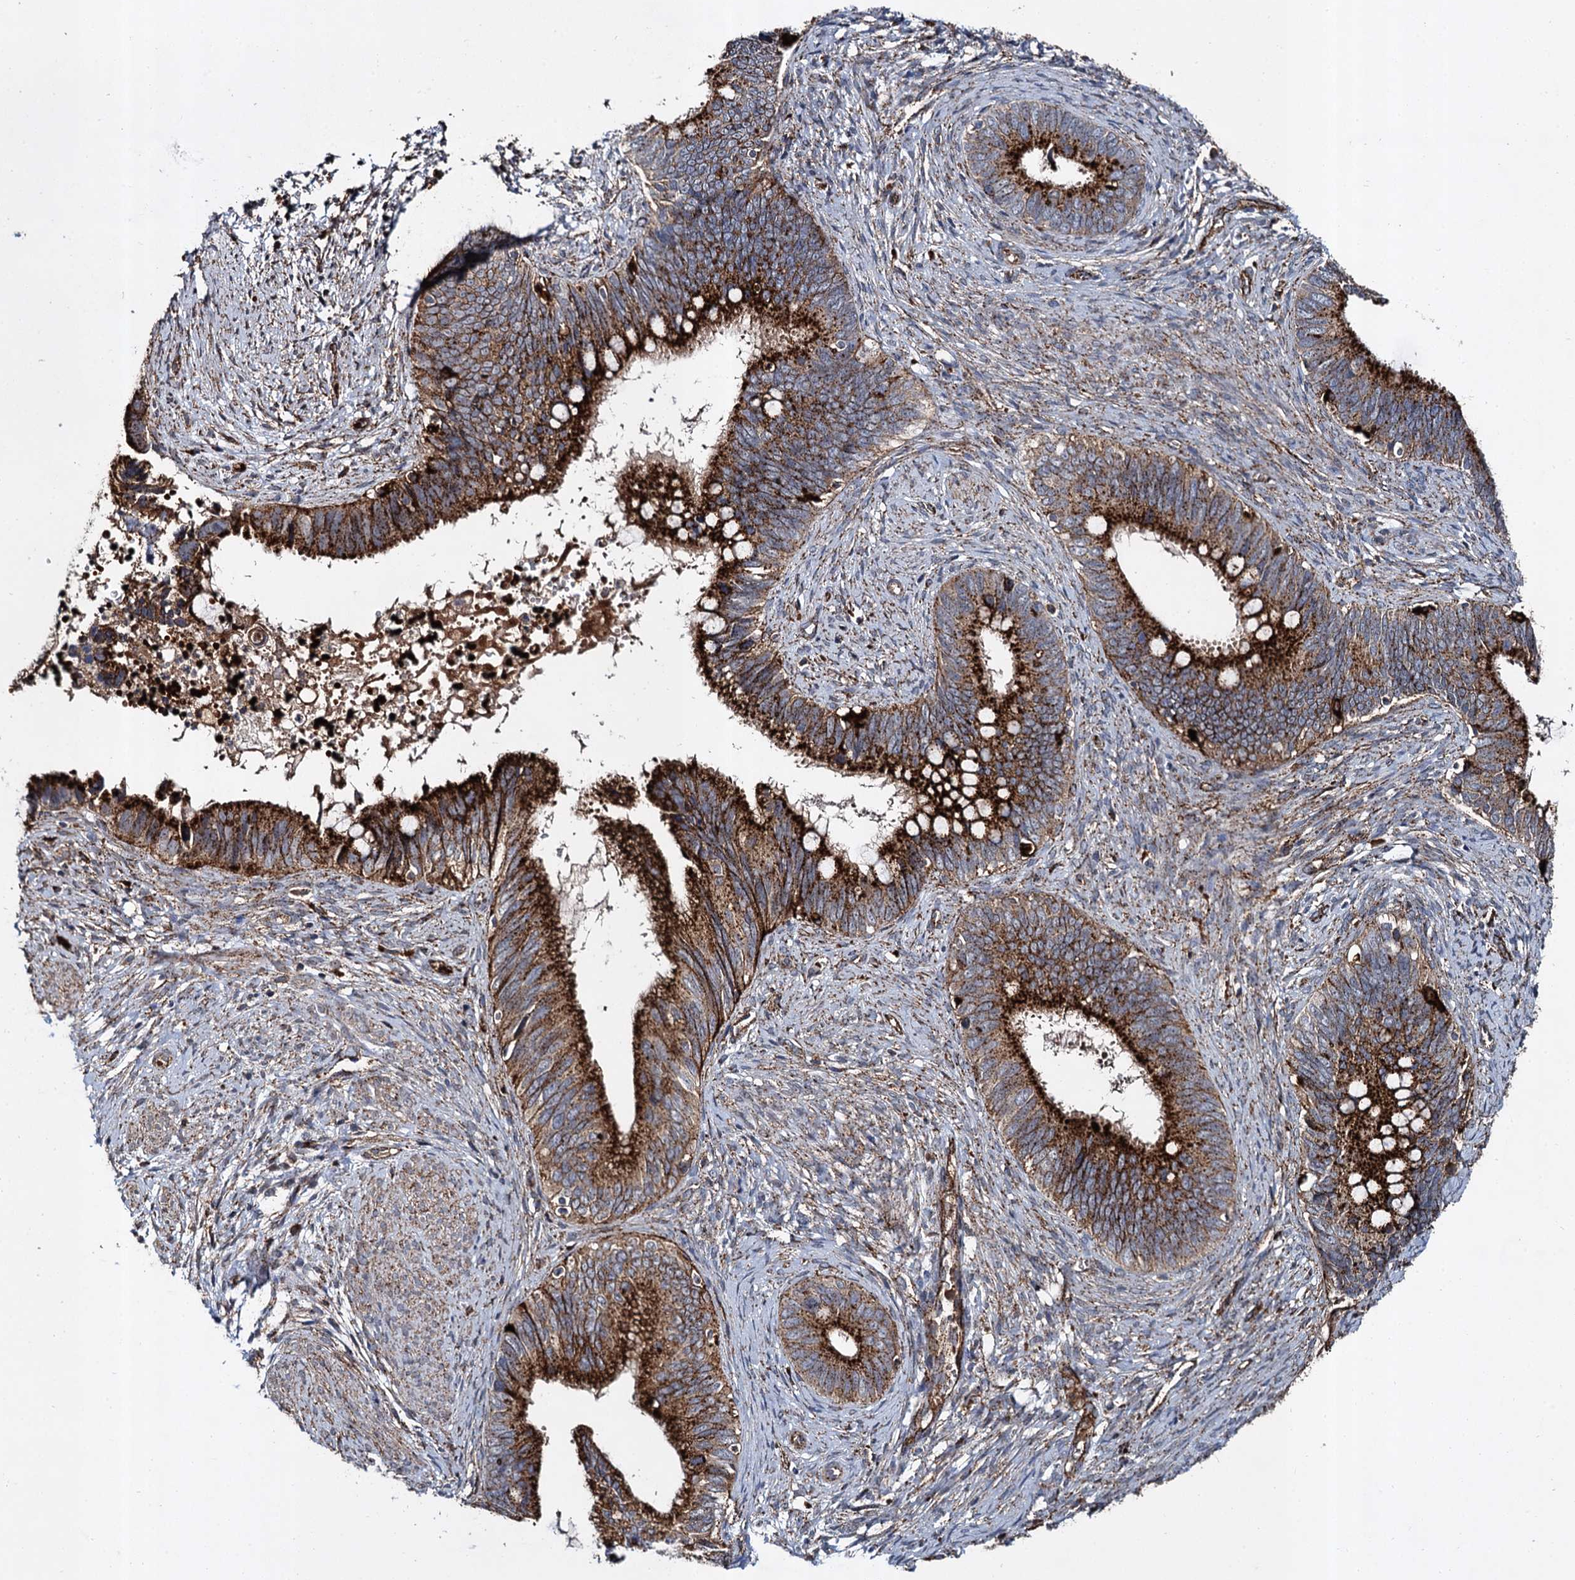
{"staining": {"intensity": "strong", "quantity": ">75%", "location": "cytoplasmic/membranous"}, "tissue": "cervical cancer", "cell_type": "Tumor cells", "image_type": "cancer", "snomed": [{"axis": "morphology", "description": "Adenocarcinoma, NOS"}, {"axis": "topography", "description": "Cervix"}], "caption": "Immunohistochemistry photomicrograph of neoplastic tissue: human adenocarcinoma (cervical) stained using IHC demonstrates high levels of strong protein expression localized specifically in the cytoplasmic/membranous of tumor cells, appearing as a cytoplasmic/membranous brown color.", "gene": "GBA1", "patient": {"sex": "female", "age": 42}}